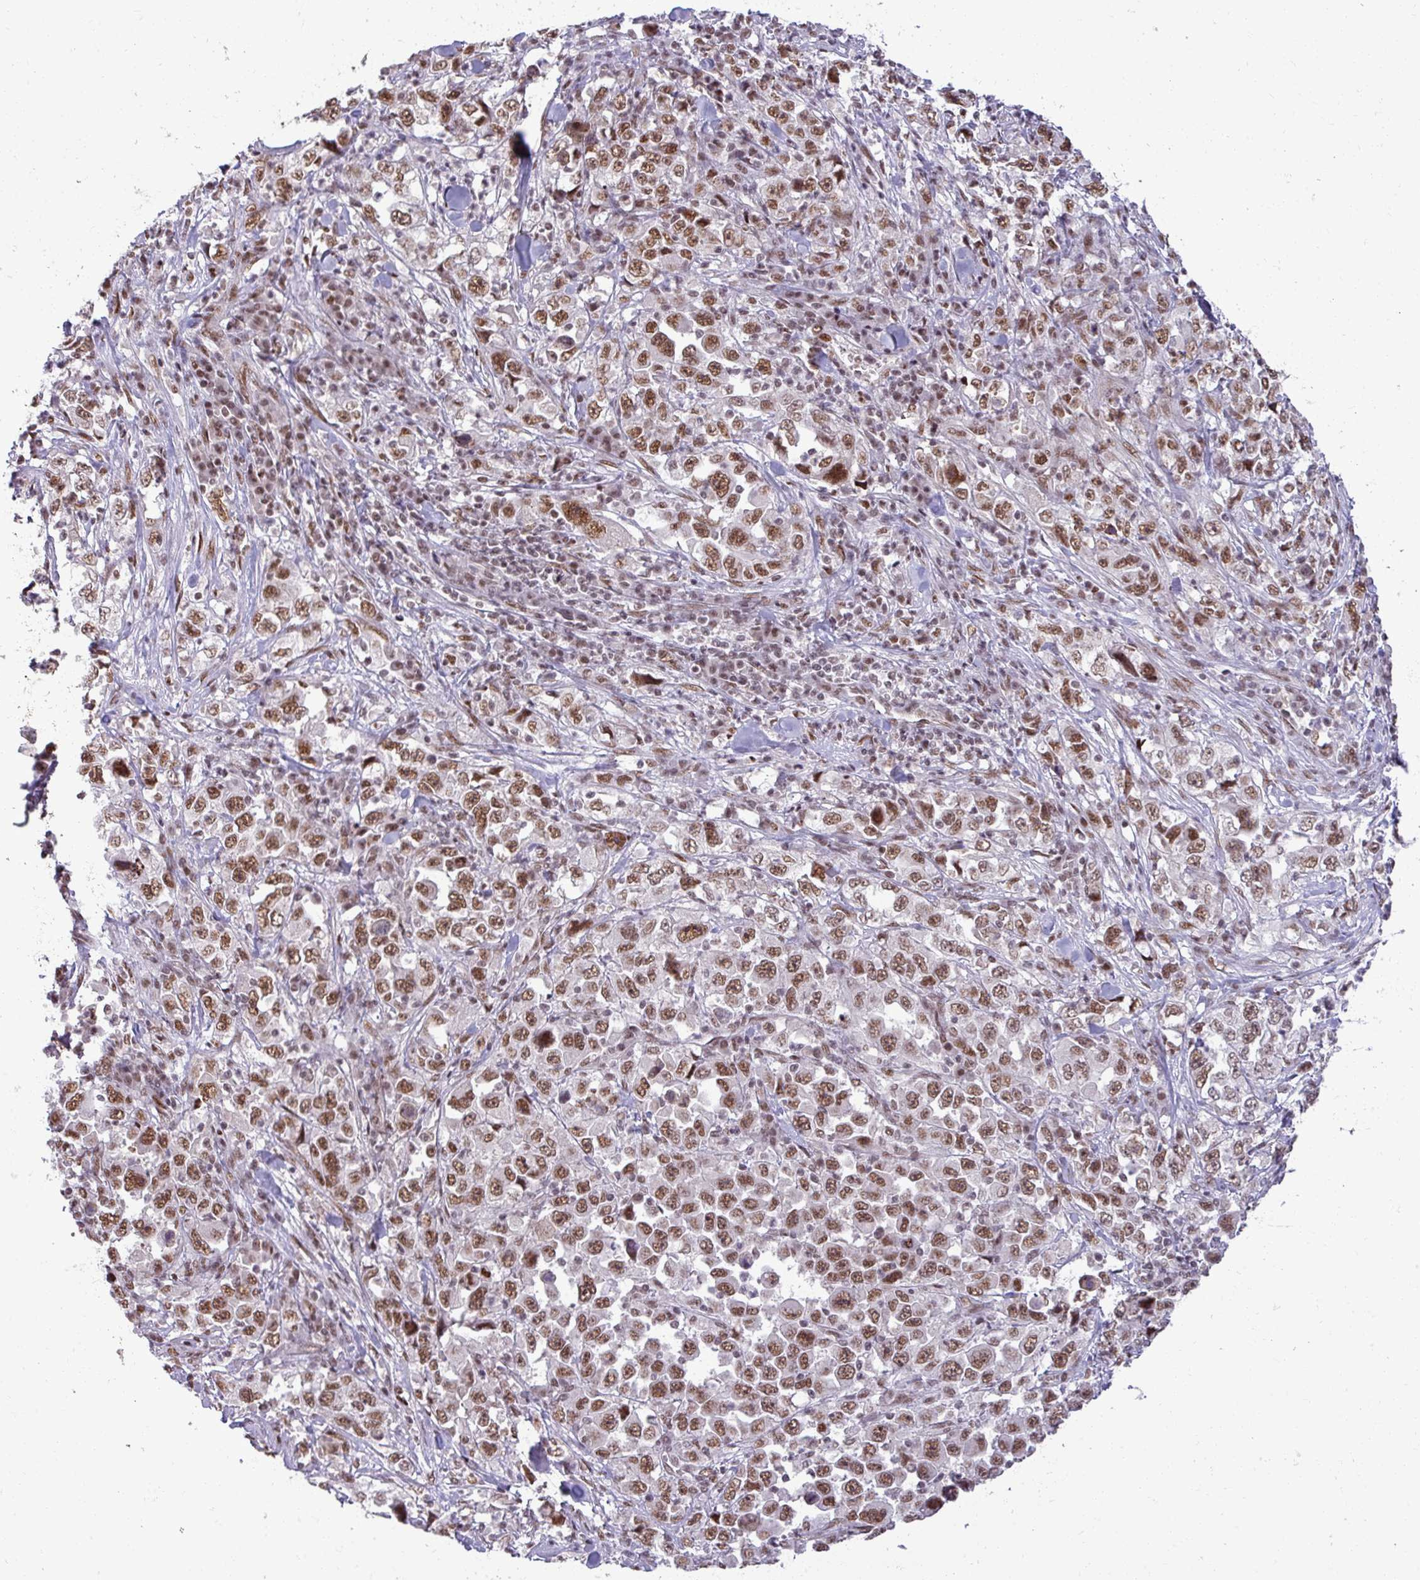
{"staining": {"intensity": "strong", "quantity": ">75%", "location": "nuclear"}, "tissue": "stomach cancer", "cell_type": "Tumor cells", "image_type": "cancer", "snomed": [{"axis": "morphology", "description": "Normal tissue, NOS"}, {"axis": "morphology", "description": "Adenocarcinoma, NOS"}, {"axis": "topography", "description": "Stomach, upper"}, {"axis": "topography", "description": "Stomach"}], "caption": "Immunohistochemical staining of stomach cancer shows strong nuclear protein expression in approximately >75% of tumor cells. (Stains: DAB (3,3'-diaminobenzidine) in brown, nuclei in blue, Microscopy: brightfield microscopy at high magnification).", "gene": "PTPN20", "patient": {"sex": "male", "age": 59}}